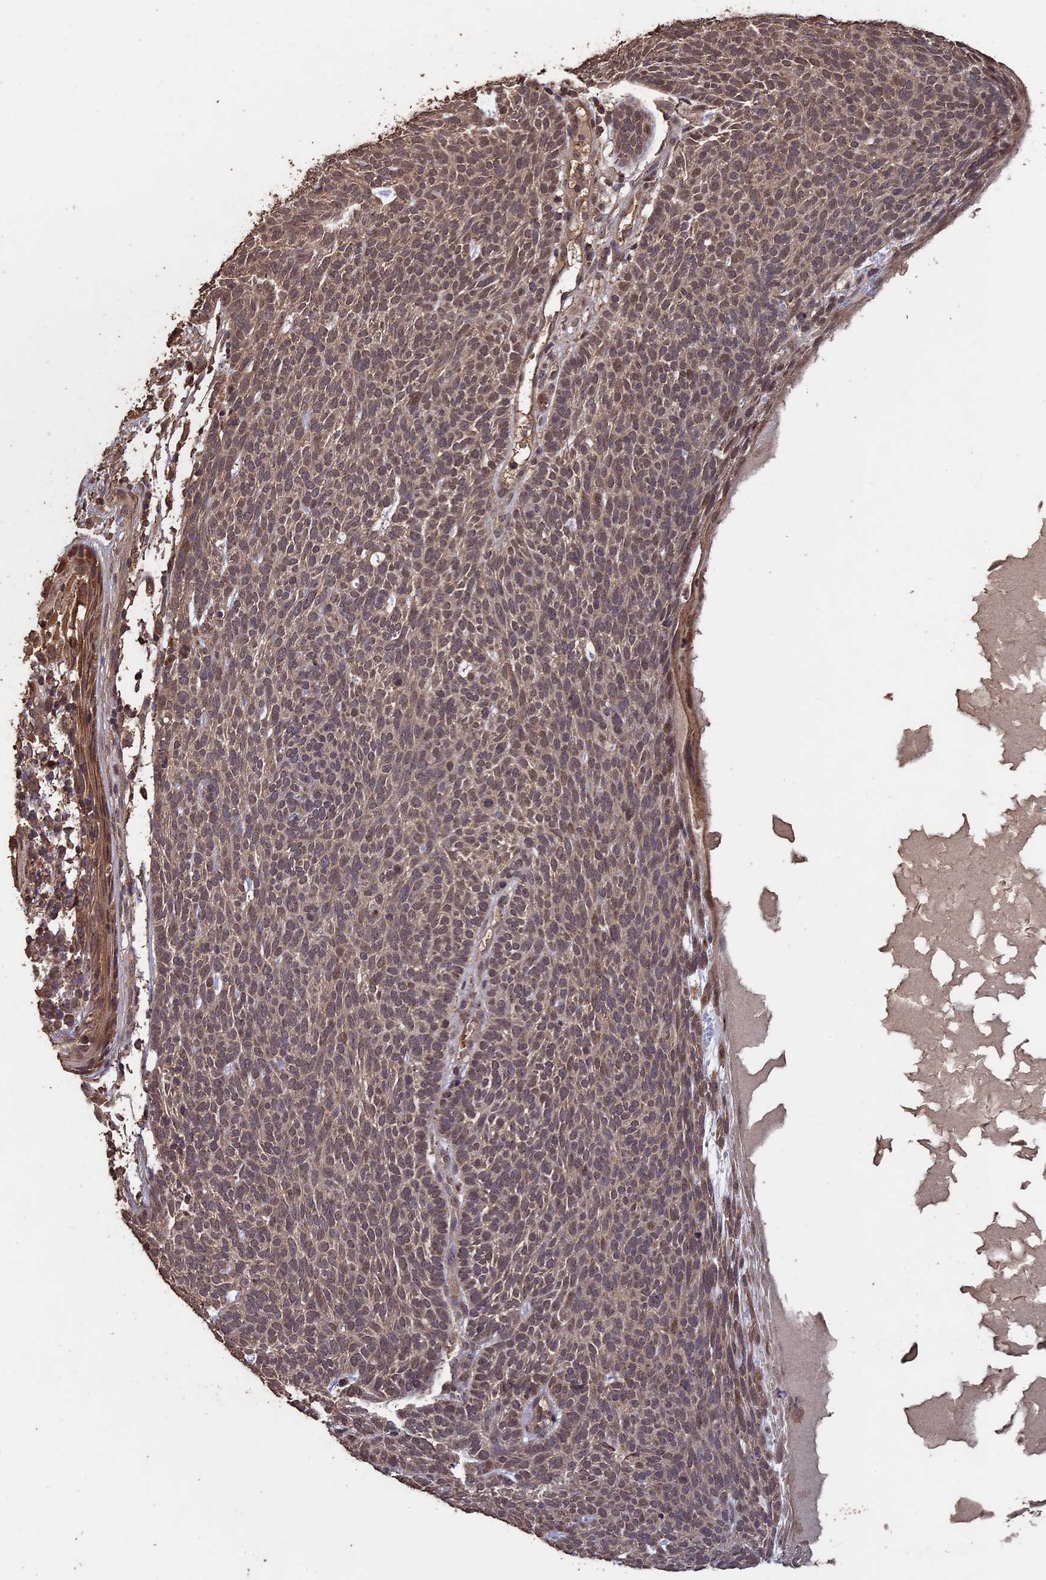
{"staining": {"intensity": "weak", "quantity": ">75%", "location": "cytoplasmic/membranous,nuclear"}, "tissue": "skin cancer", "cell_type": "Tumor cells", "image_type": "cancer", "snomed": [{"axis": "morphology", "description": "Squamous cell carcinoma, NOS"}, {"axis": "topography", "description": "Skin"}], "caption": "IHC of skin squamous cell carcinoma shows low levels of weak cytoplasmic/membranous and nuclear staining in about >75% of tumor cells.", "gene": "HUNK", "patient": {"sex": "female", "age": 90}}